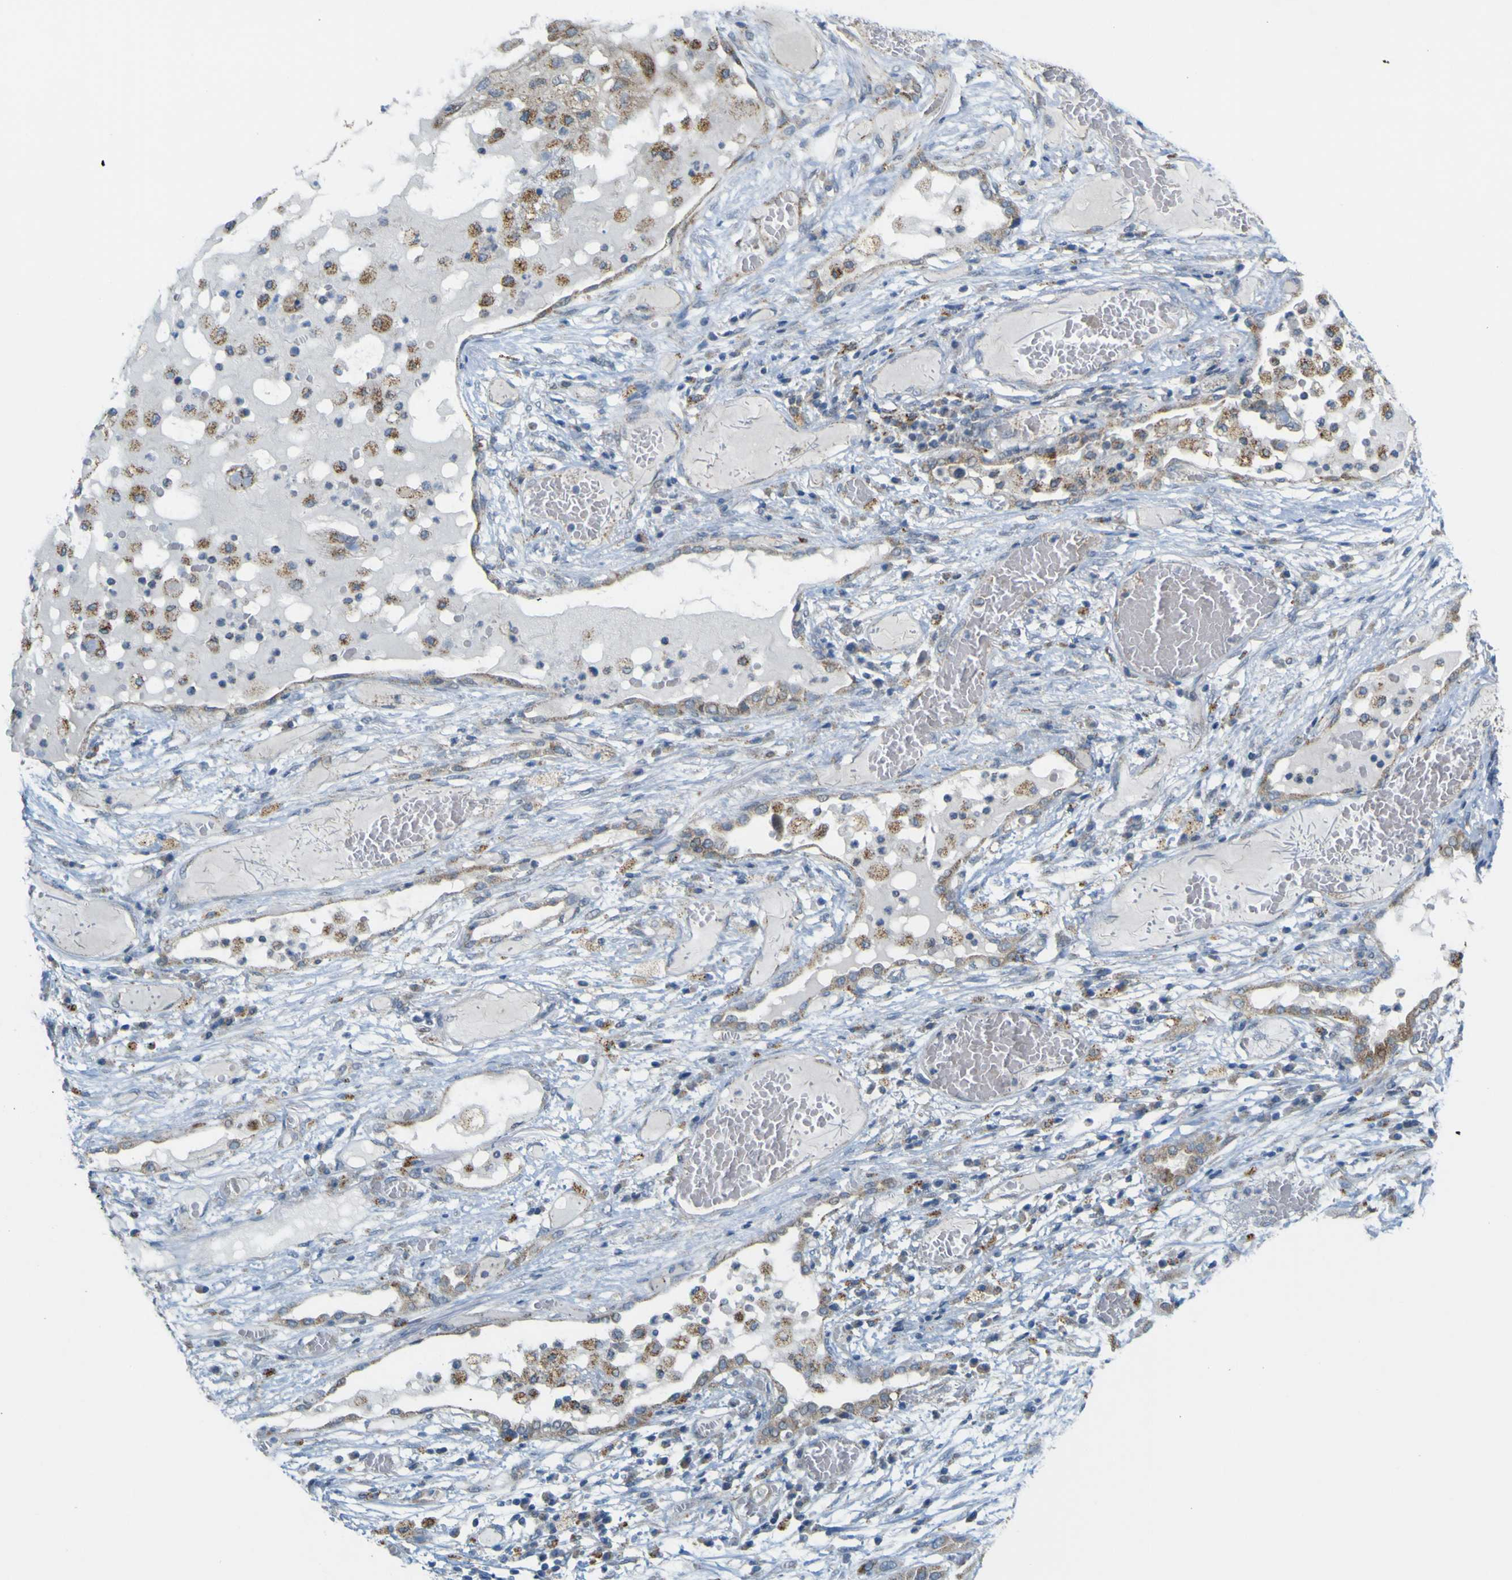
{"staining": {"intensity": "weak", "quantity": ">75%", "location": "cytoplasmic/membranous"}, "tissue": "lung cancer", "cell_type": "Tumor cells", "image_type": "cancer", "snomed": [{"axis": "morphology", "description": "Squamous cell carcinoma, NOS"}, {"axis": "topography", "description": "Lung"}], "caption": "Protein analysis of lung cancer (squamous cell carcinoma) tissue displays weak cytoplasmic/membranous expression in about >75% of tumor cells.", "gene": "ACBD5", "patient": {"sex": "male", "age": 71}}